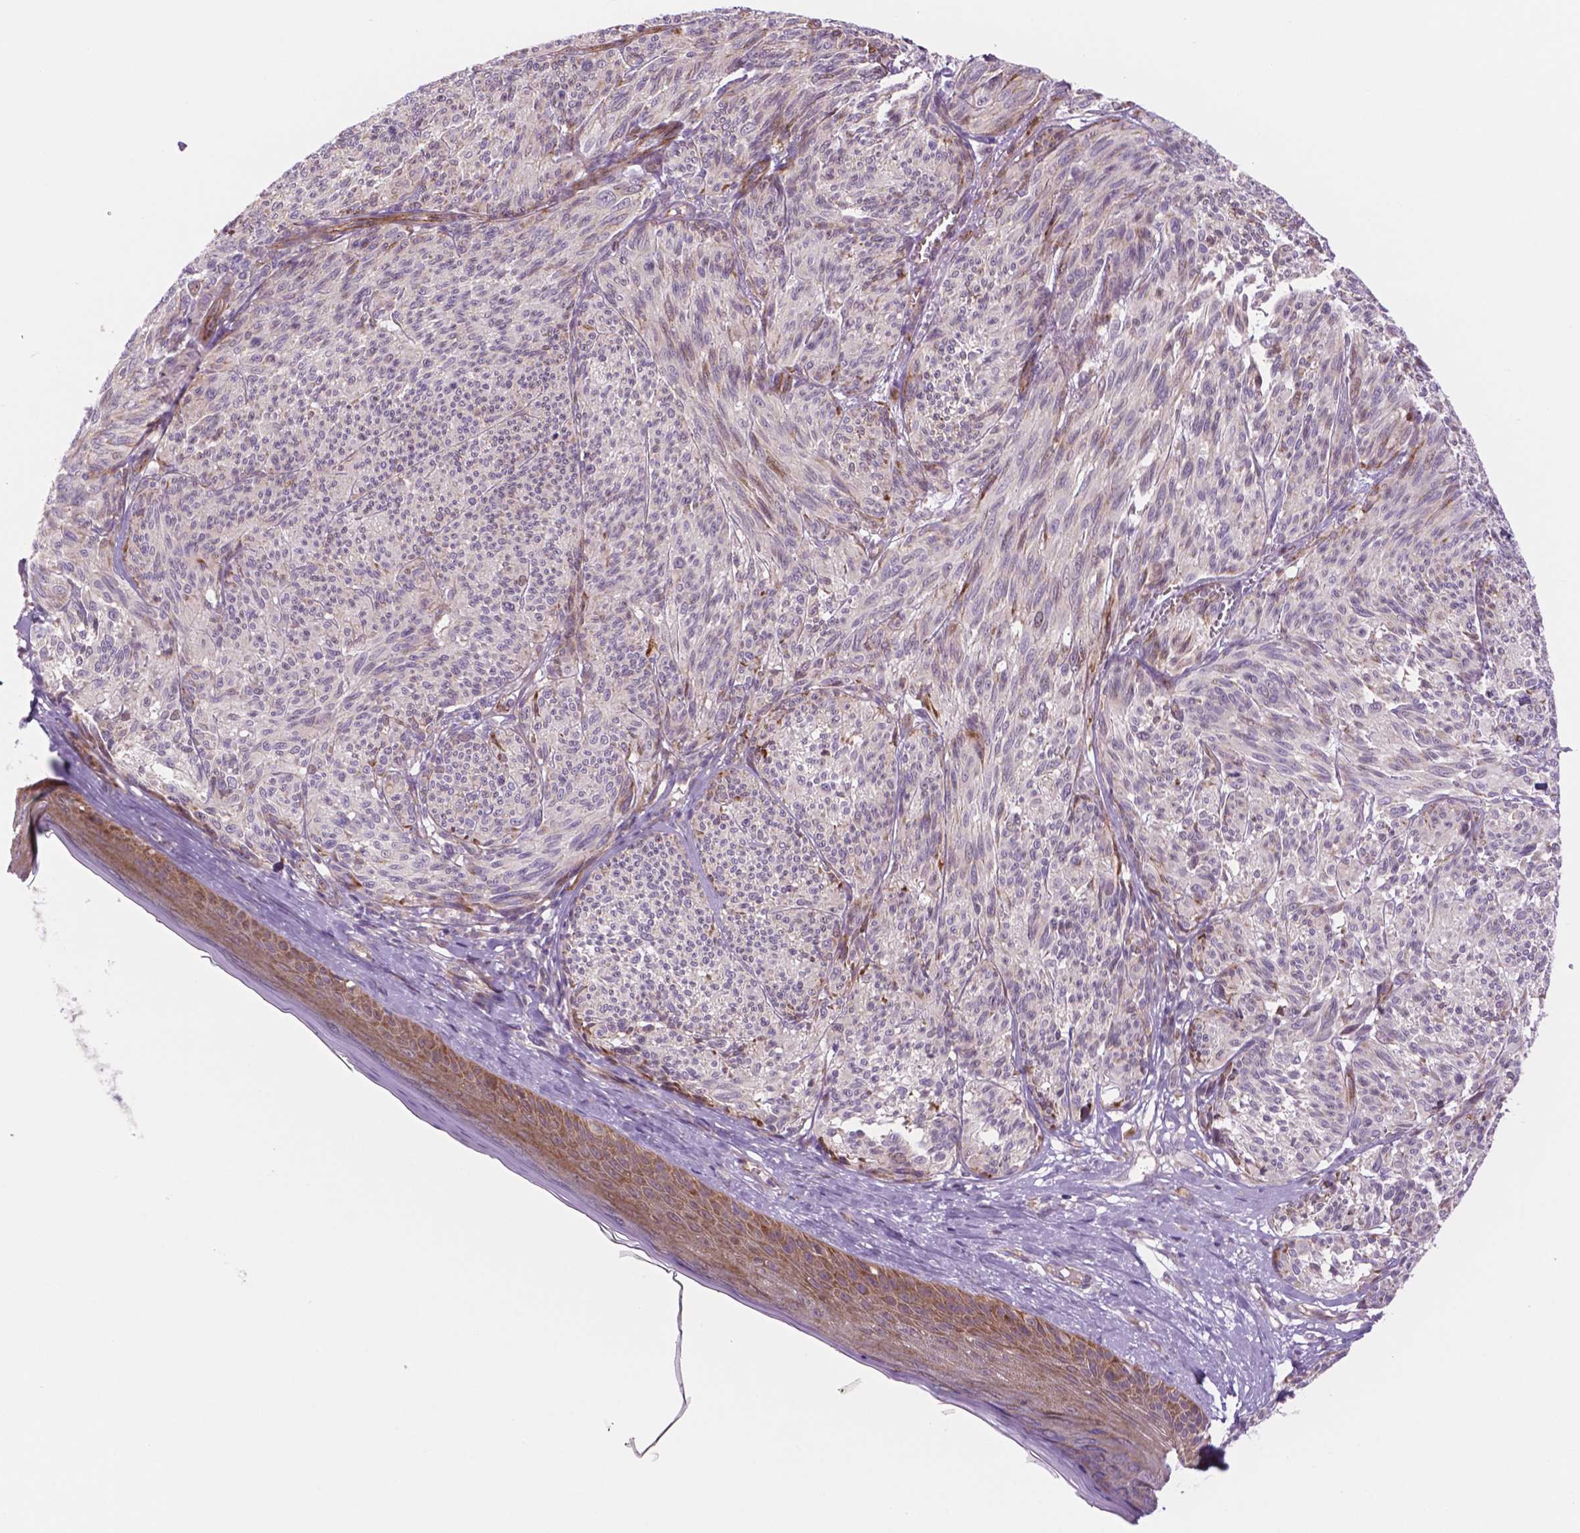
{"staining": {"intensity": "moderate", "quantity": "<25%", "location": "cytoplasmic/membranous"}, "tissue": "melanoma", "cell_type": "Tumor cells", "image_type": "cancer", "snomed": [{"axis": "morphology", "description": "Malignant melanoma, NOS"}, {"axis": "topography", "description": "Skin"}], "caption": "Malignant melanoma was stained to show a protein in brown. There is low levels of moderate cytoplasmic/membranous positivity in about <25% of tumor cells.", "gene": "RND3", "patient": {"sex": "male", "age": 79}}